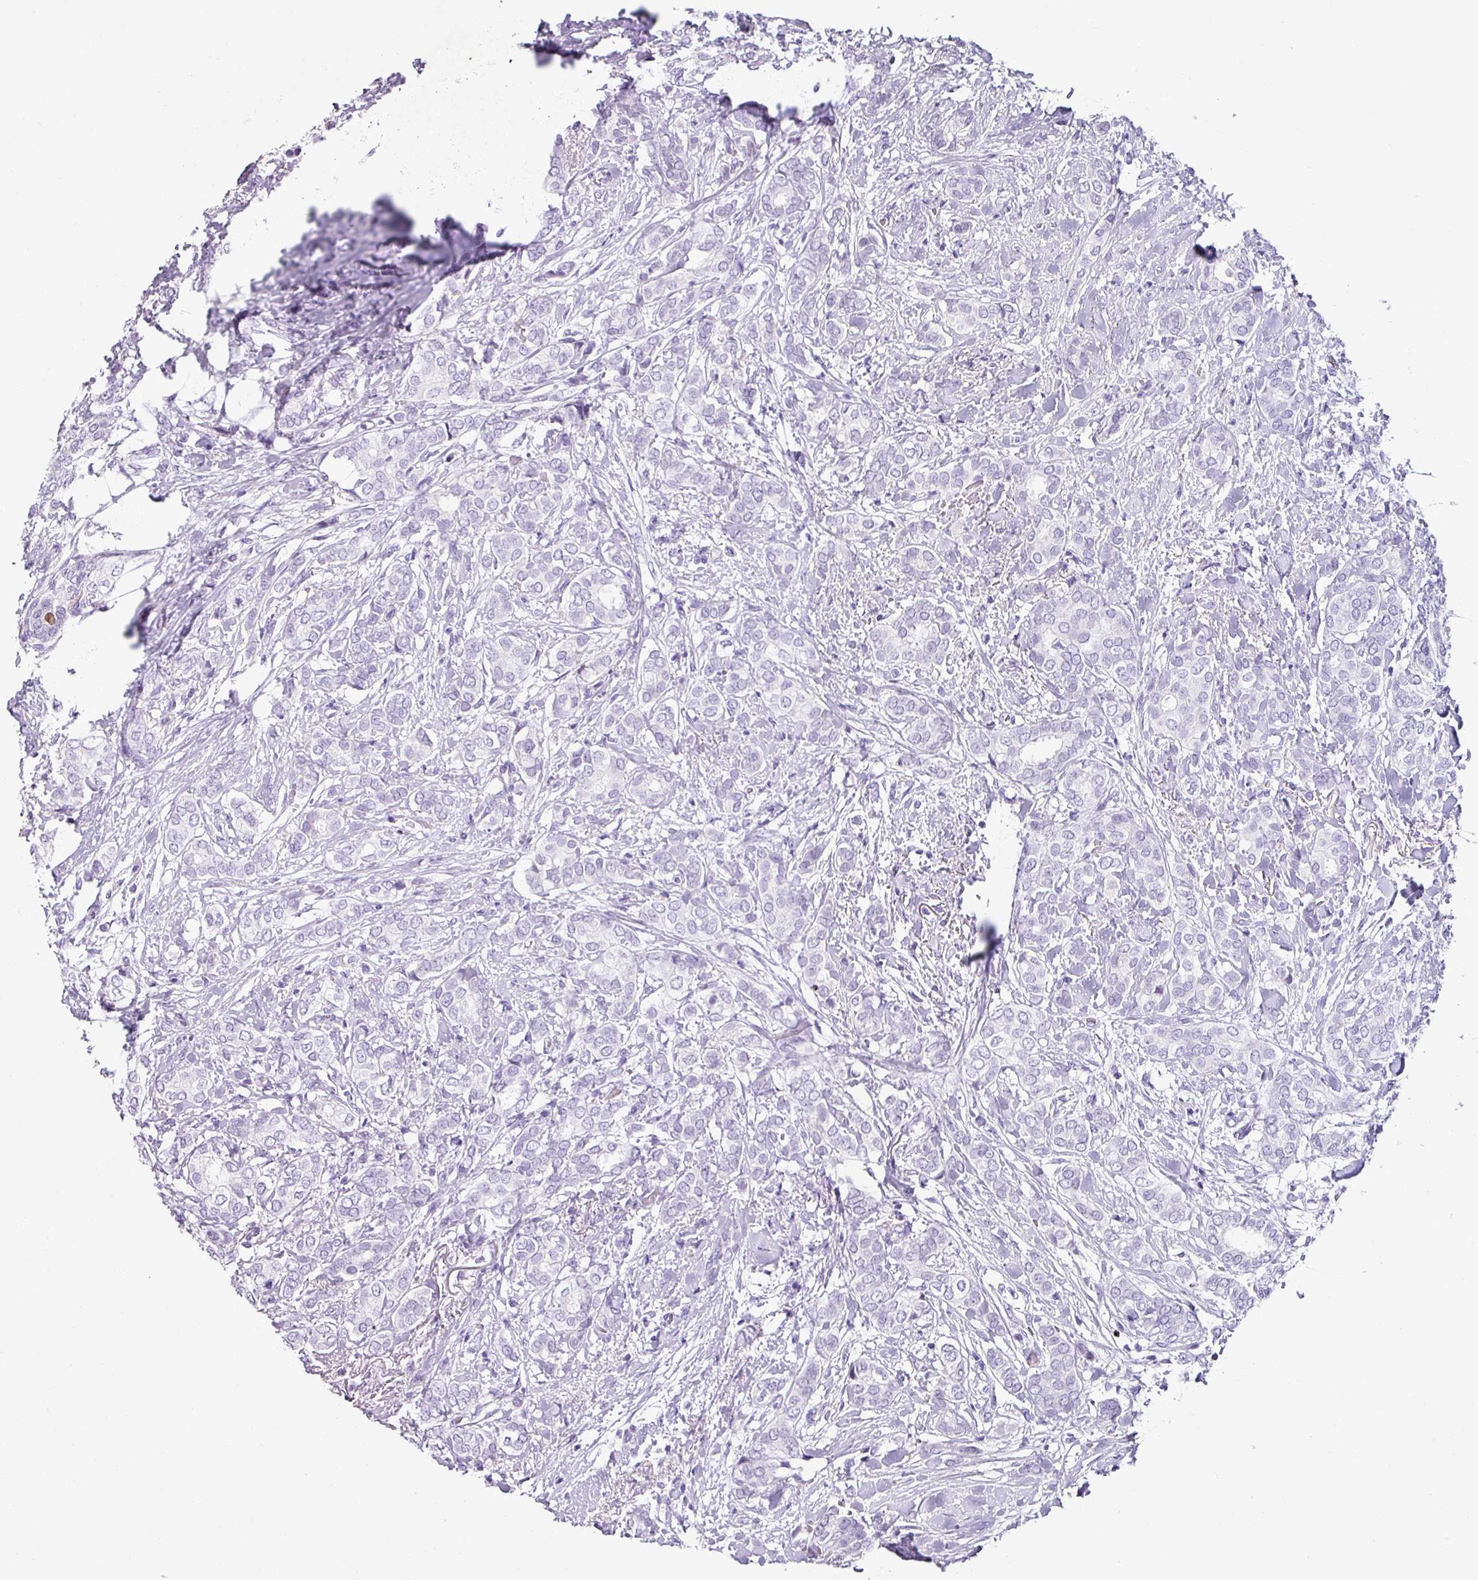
{"staining": {"intensity": "negative", "quantity": "none", "location": "none"}, "tissue": "breast cancer", "cell_type": "Tumor cells", "image_type": "cancer", "snomed": [{"axis": "morphology", "description": "Duct carcinoma"}, {"axis": "topography", "description": "Breast"}], "caption": "IHC micrograph of neoplastic tissue: breast cancer (intraductal carcinoma) stained with DAB reveals no significant protein expression in tumor cells. (IHC, brightfield microscopy, high magnification).", "gene": "TRA2A", "patient": {"sex": "female", "age": 73}}